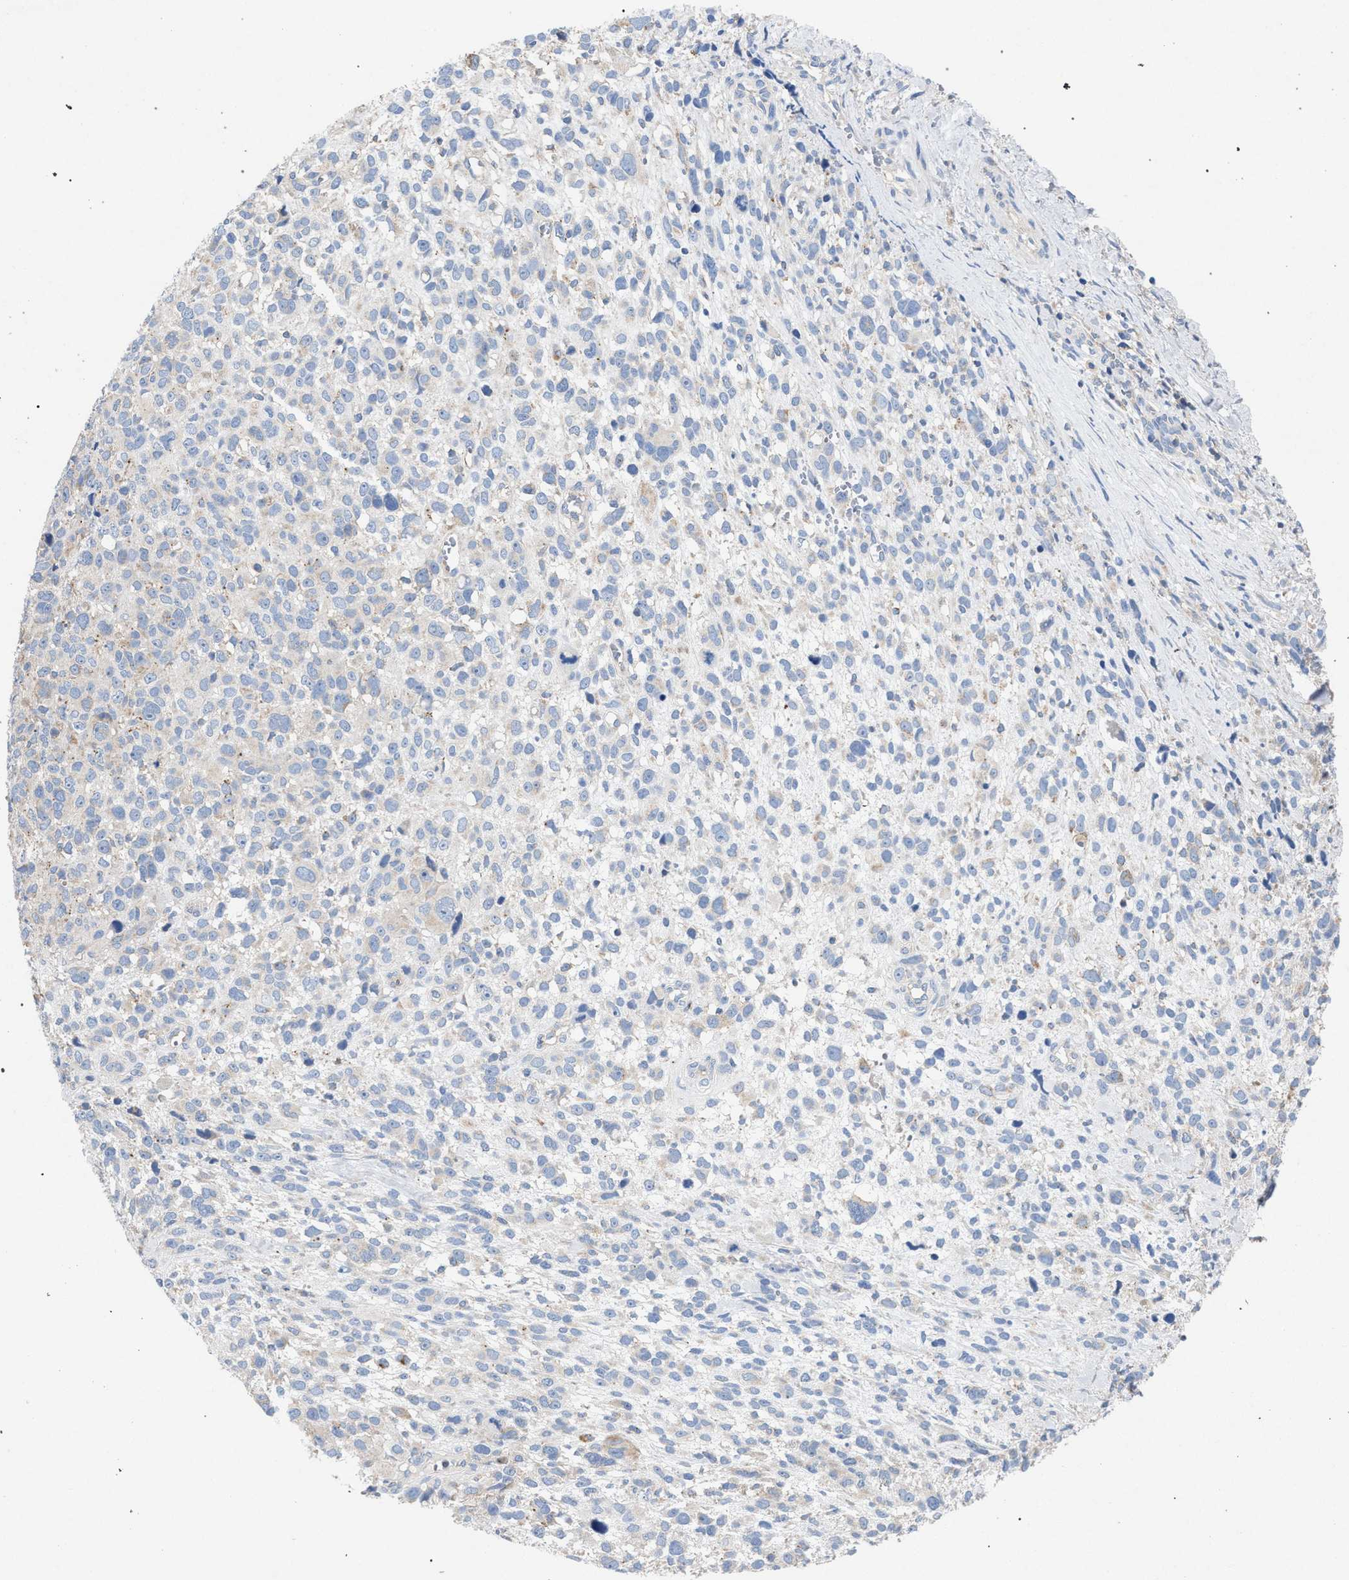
{"staining": {"intensity": "negative", "quantity": "none", "location": "none"}, "tissue": "melanoma", "cell_type": "Tumor cells", "image_type": "cancer", "snomed": [{"axis": "morphology", "description": "Malignant melanoma, NOS"}, {"axis": "topography", "description": "Skin"}], "caption": "An immunohistochemistry (IHC) photomicrograph of melanoma is shown. There is no staining in tumor cells of melanoma.", "gene": "VPS13A", "patient": {"sex": "female", "age": 55}}